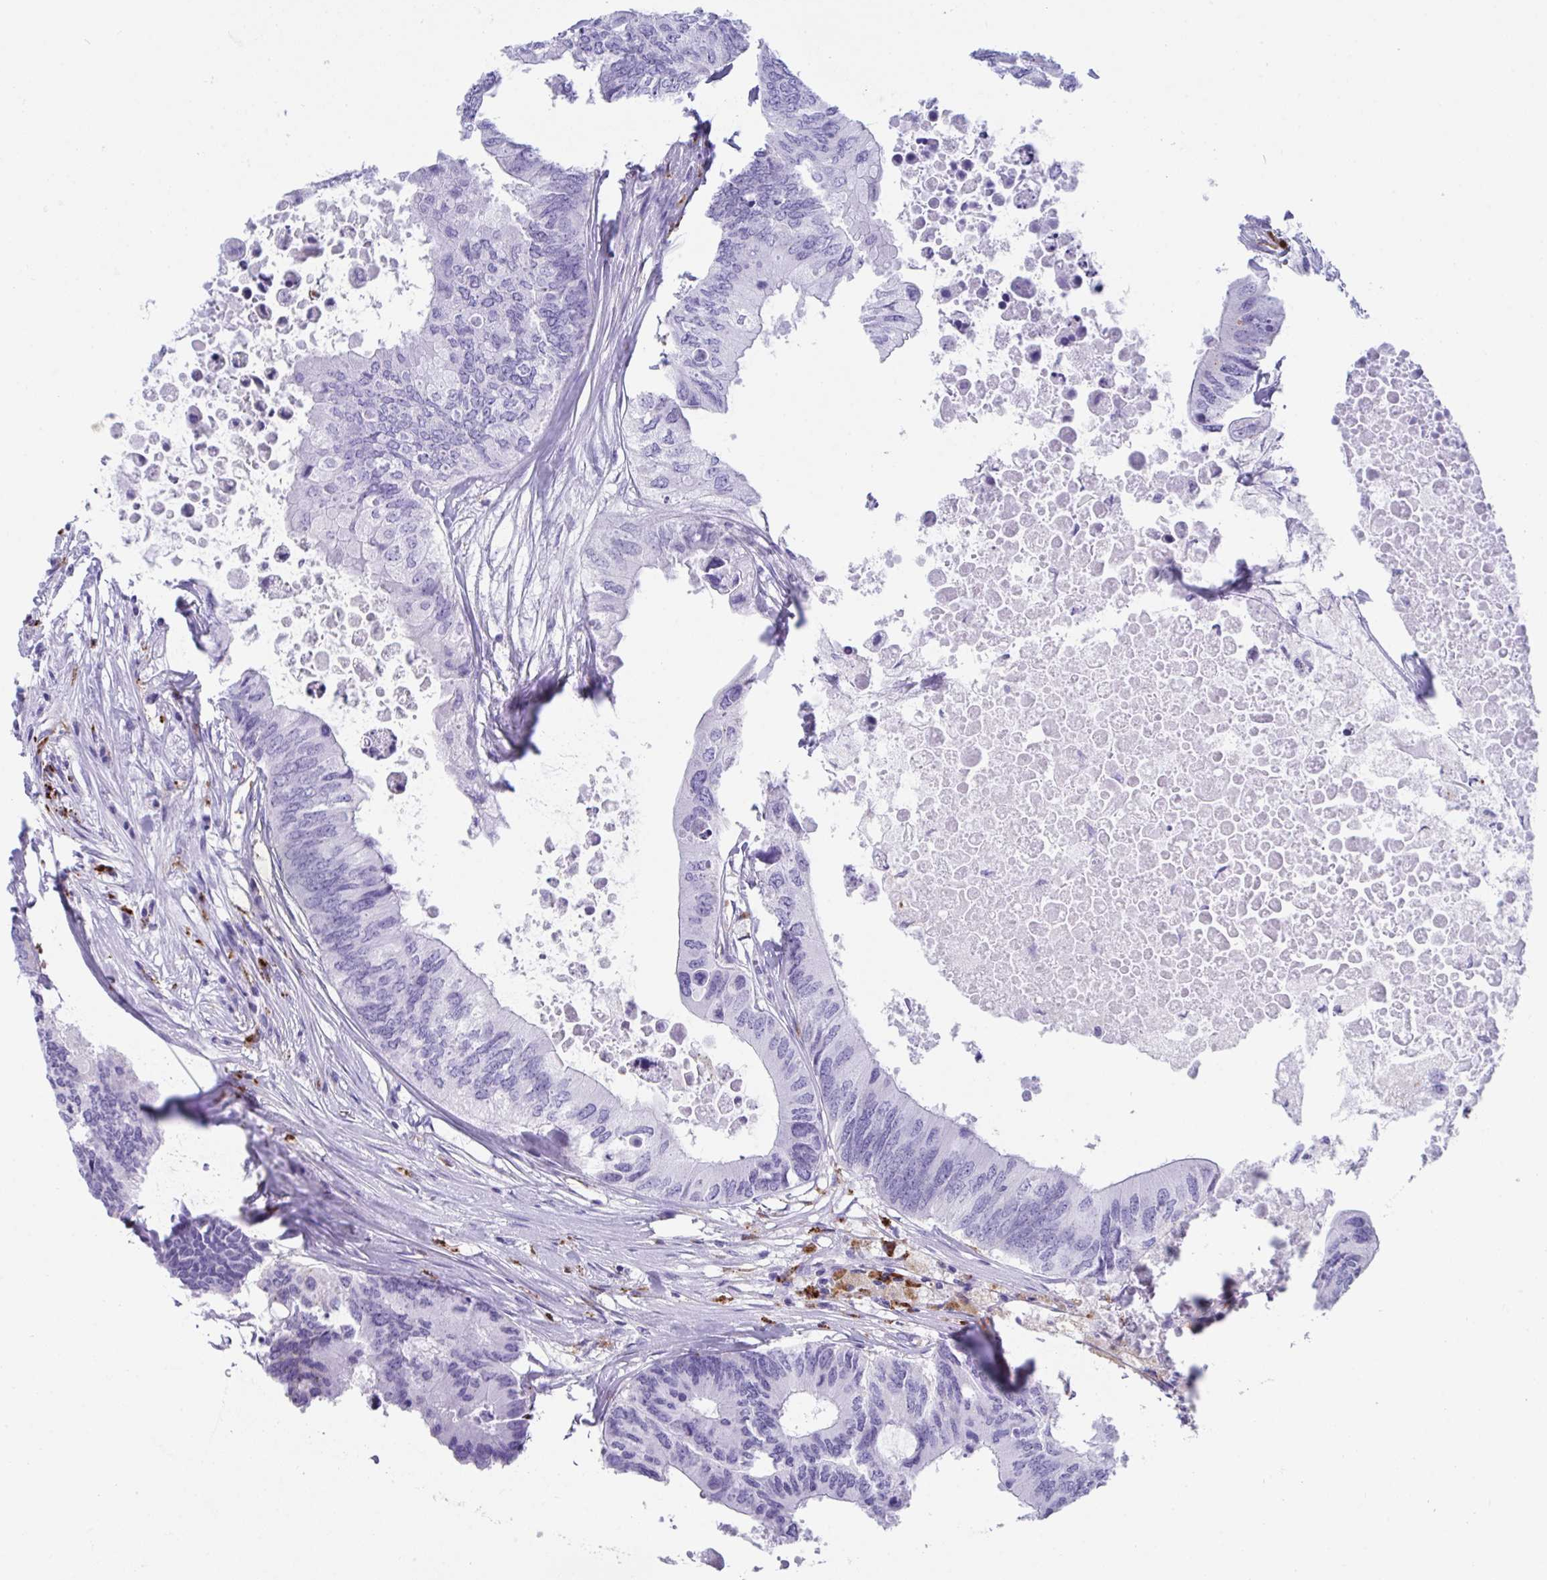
{"staining": {"intensity": "negative", "quantity": "none", "location": "none"}, "tissue": "colorectal cancer", "cell_type": "Tumor cells", "image_type": "cancer", "snomed": [{"axis": "morphology", "description": "Adenocarcinoma, NOS"}, {"axis": "topography", "description": "Colon"}], "caption": "Tumor cells show no significant expression in colorectal adenocarcinoma. (DAB (3,3'-diaminobenzidine) immunohistochemistry with hematoxylin counter stain).", "gene": "CPVL", "patient": {"sex": "male", "age": 71}}